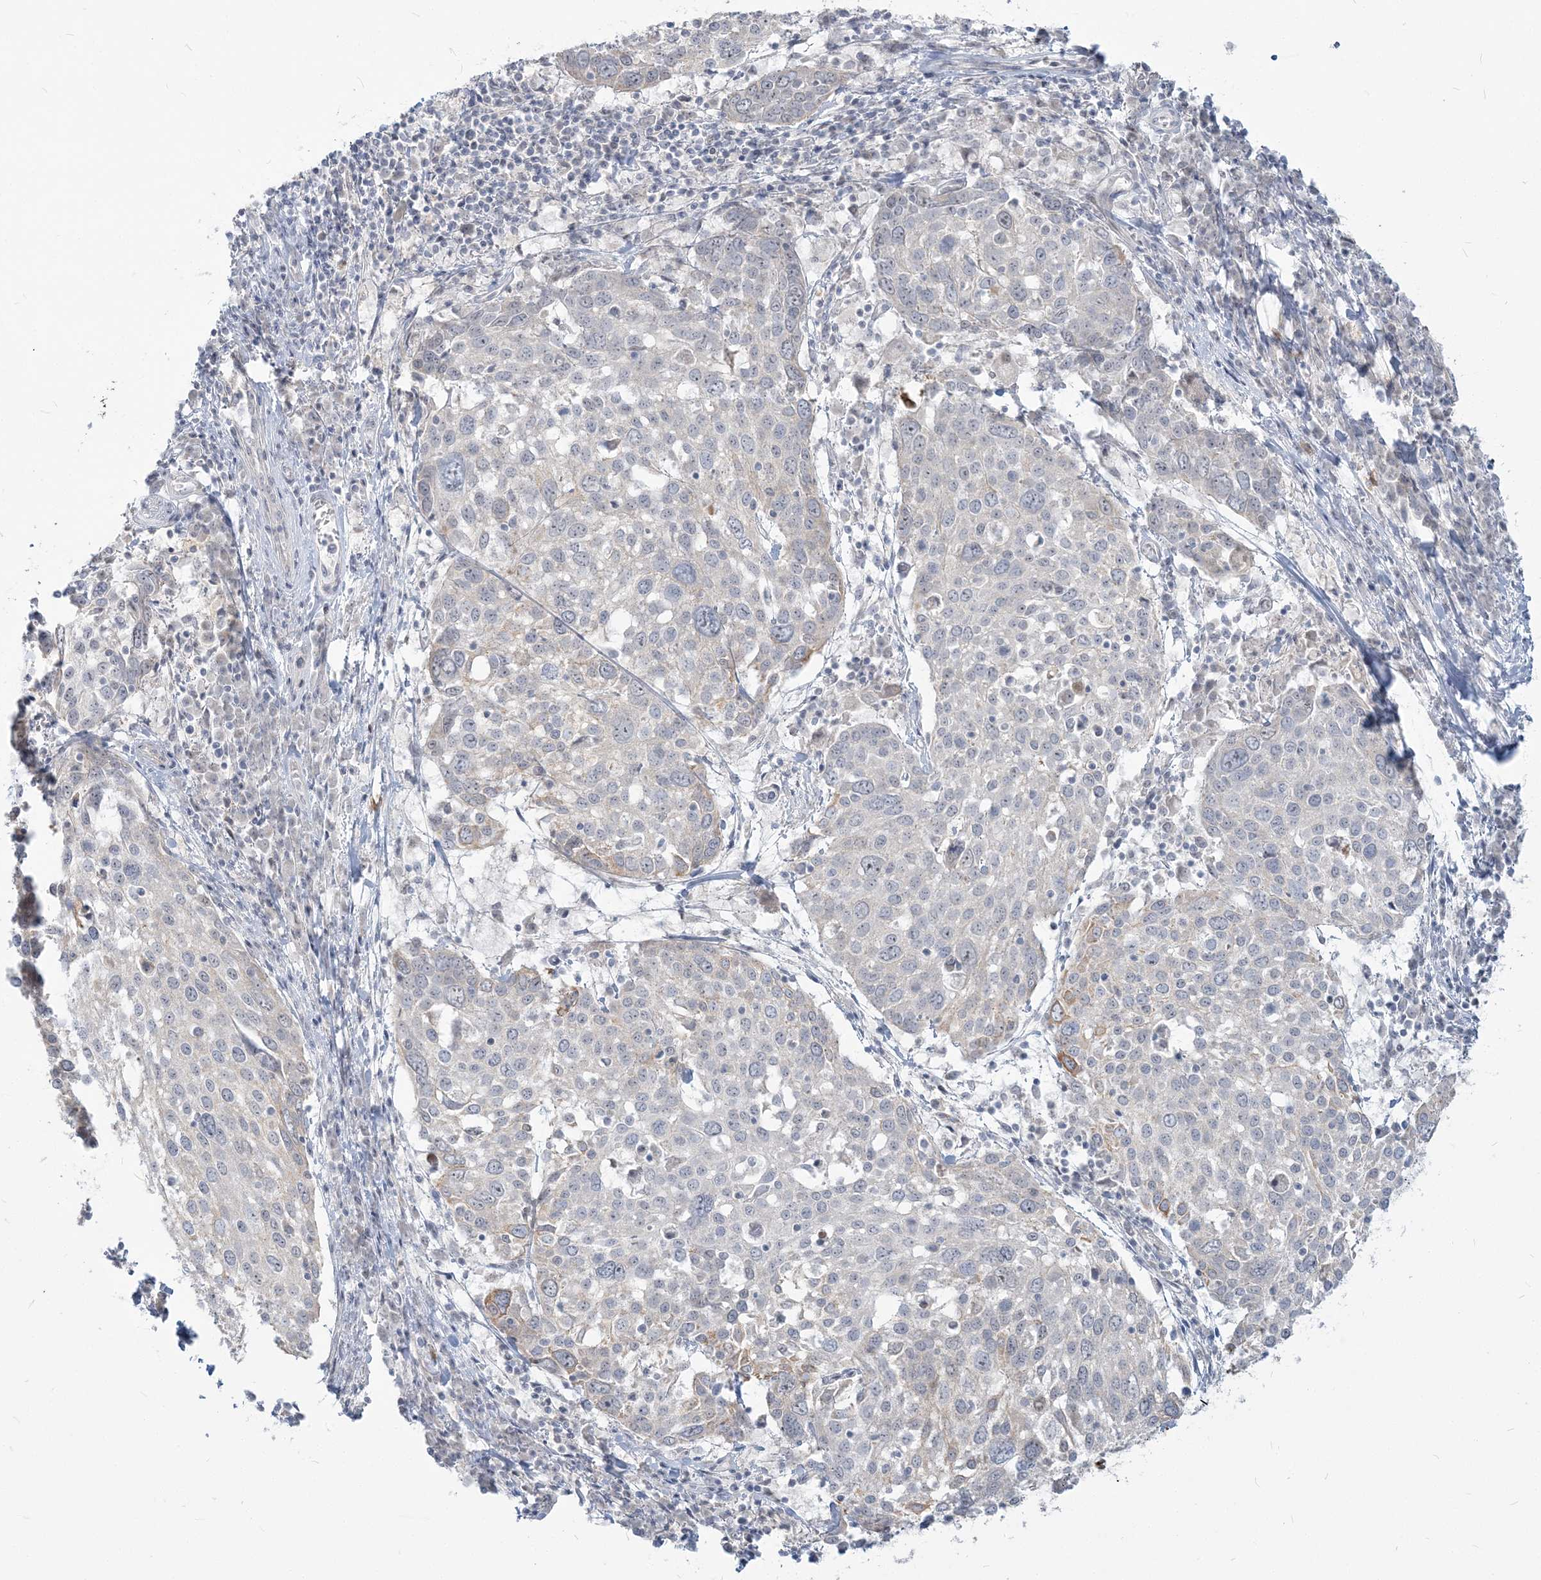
{"staining": {"intensity": "negative", "quantity": "none", "location": "none"}, "tissue": "lung cancer", "cell_type": "Tumor cells", "image_type": "cancer", "snomed": [{"axis": "morphology", "description": "Squamous cell carcinoma, NOS"}, {"axis": "topography", "description": "Lung"}], "caption": "Immunohistochemical staining of lung cancer (squamous cell carcinoma) exhibits no significant staining in tumor cells.", "gene": "SDAD1", "patient": {"sex": "male", "age": 65}}